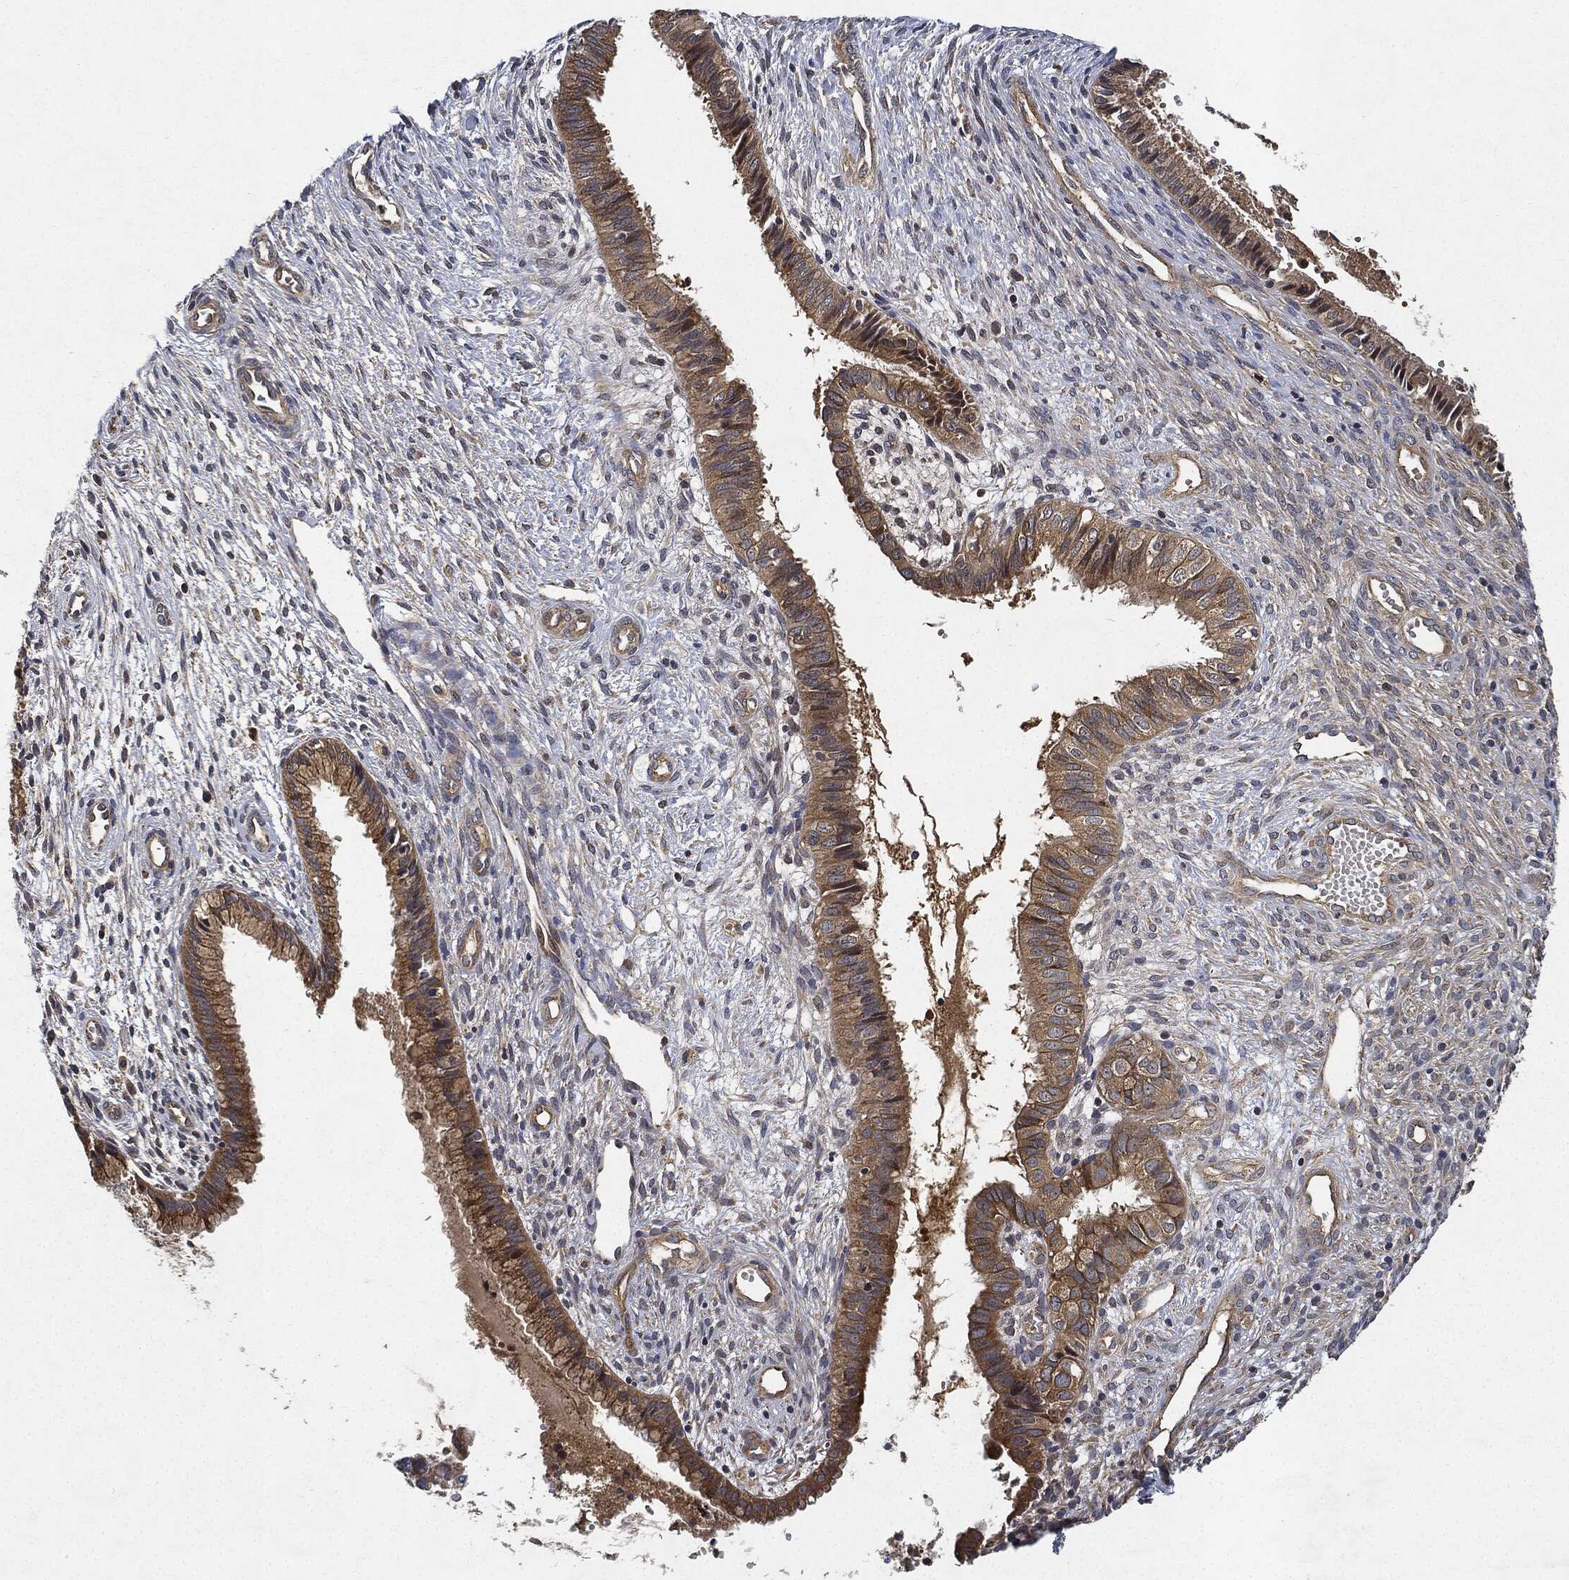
{"staining": {"intensity": "moderate", "quantity": ">75%", "location": "cytoplasmic/membranous"}, "tissue": "cervical cancer", "cell_type": "Tumor cells", "image_type": "cancer", "snomed": [{"axis": "morphology", "description": "Normal tissue, NOS"}, {"axis": "morphology", "description": "Squamous cell carcinoma, NOS"}, {"axis": "topography", "description": "Cervix"}], "caption": "A histopathology image showing moderate cytoplasmic/membranous positivity in about >75% of tumor cells in squamous cell carcinoma (cervical), as visualized by brown immunohistochemical staining.", "gene": "MLST8", "patient": {"sex": "female", "age": 39}}